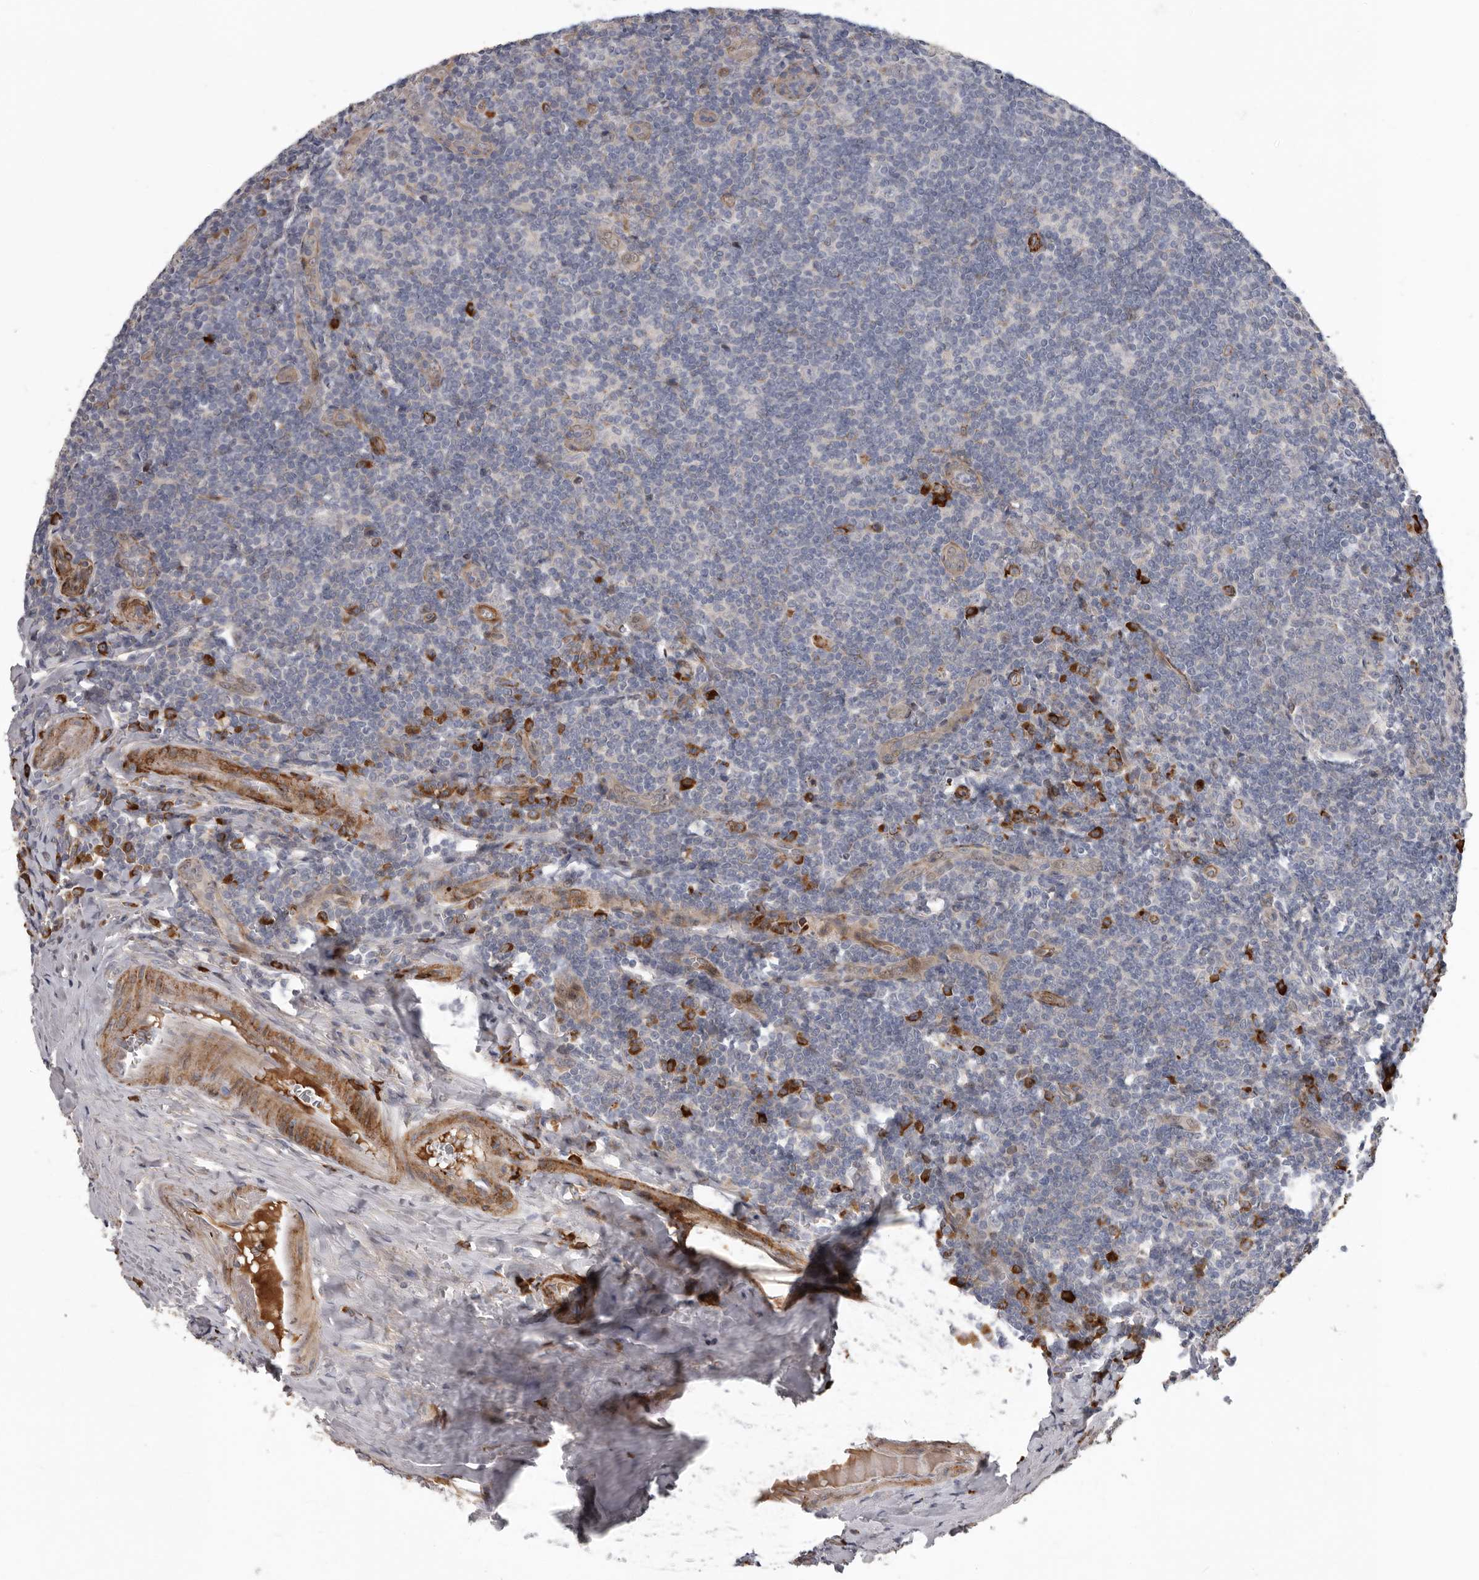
{"staining": {"intensity": "strong", "quantity": "<25%", "location": "cytoplasmic/membranous"}, "tissue": "tonsil", "cell_type": "Germinal center cells", "image_type": "normal", "snomed": [{"axis": "morphology", "description": "Normal tissue, NOS"}, {"axis": "topography", "description": "Tonsil"}], "caption": "Immunohistochemistry (IHC) of benign human tonsil shows medium levels of strong cytoplasmic/membranous staining in about <25% of germinal center cells. (DAB (3,3'-diaminobenzidine) IHC, brown staining for protein, blue staining for nuclei).", "gene": "ATXN3L", "patient": {"sex": "male", "age": 37}}